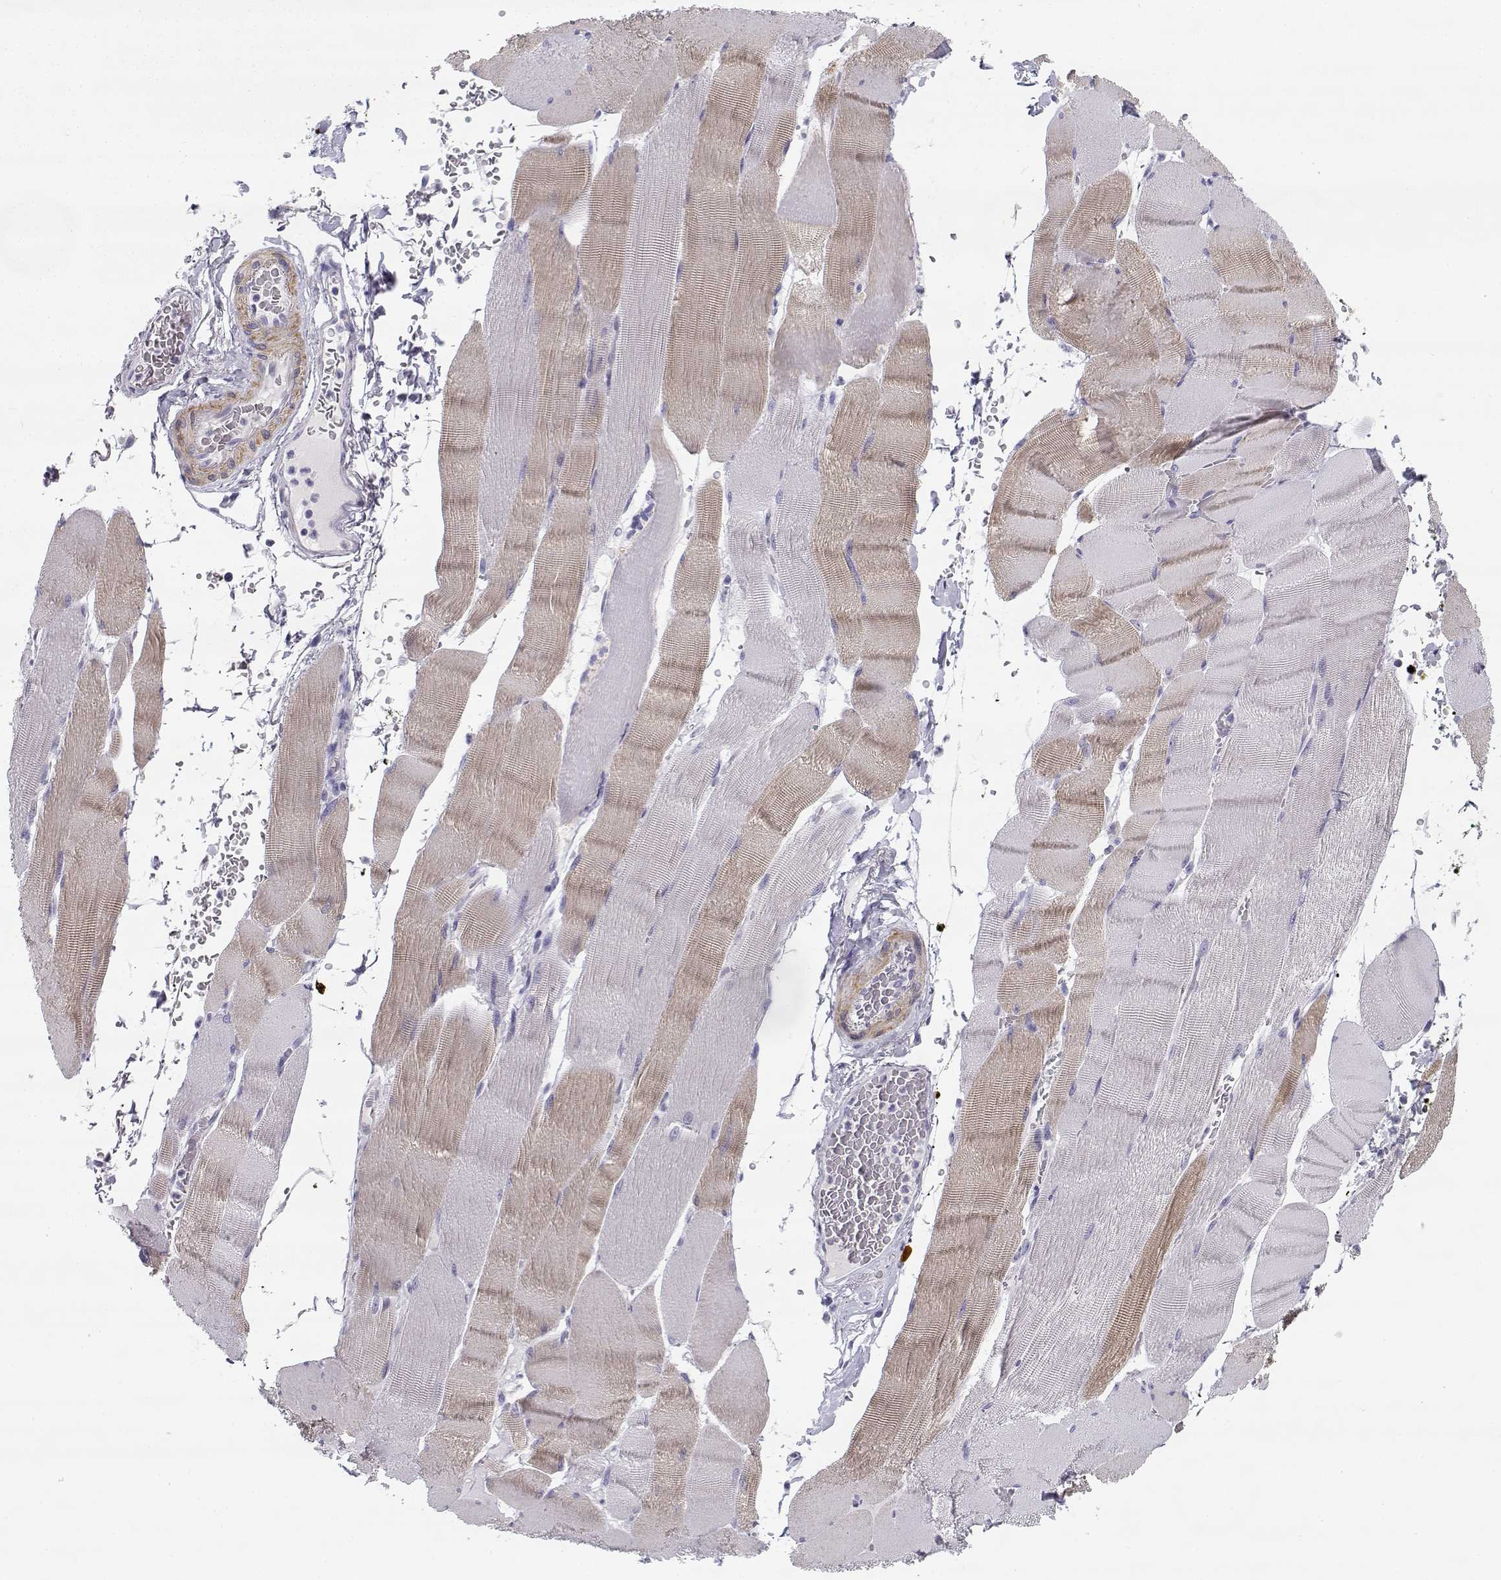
{"staining": {"intensity": "weak", "quantity": "<25%", "location": "cytoplasmic/membranous"}, "tissue": "skeletal muscle", "cell_type": "Myocytes", "image_type": "normal", "snomed": [{"axis": "morphology", "description": "Normal tissue, NOS"}, {"axis": "topography", "description": "Skeletal muscle"}], "caption": "The histopathology image reveals no significant staining in myocytes of skeletal muscle.", "gene": "CREB3L3", "patient": {"sex": "male", "age": 56}}